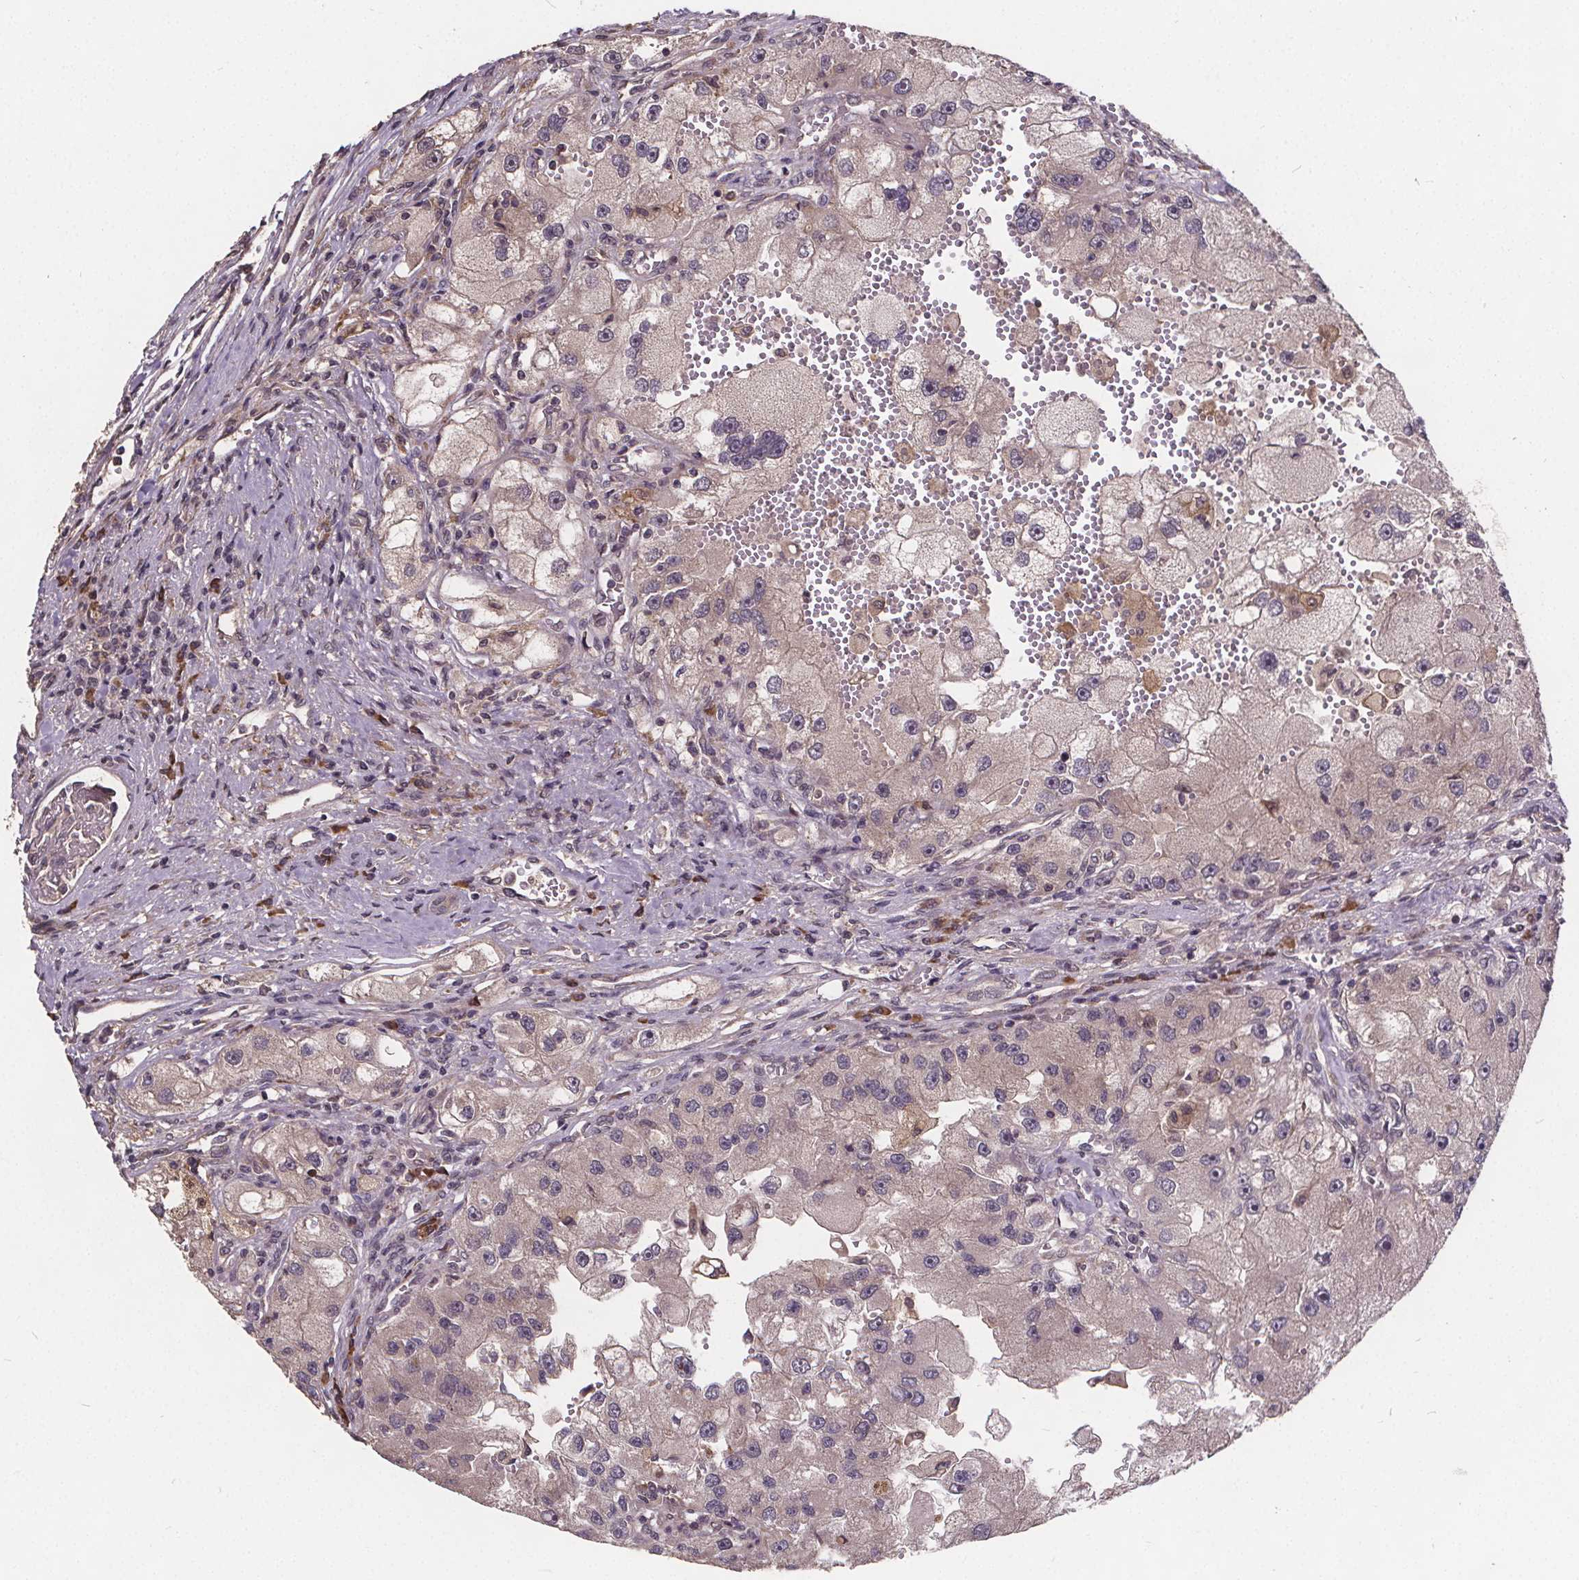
{"staining": {"intensity": "negative", "quantity": "none", "location": "none"}, "tissue": "renal cancer", "cell_type": "Tumor cells", "image_type": "cancer", "snomed": [{"axis": "morphology", "description": "Adenocarcinoma, NOS"}, {"axis": "topography", "description": "Kidney"}], "caption": "A high-resolution photomicrograph shows immunohistochemistry (IHC) staining of renal cancer (adenocarcinoma), which shows no significant expression in tumor cells. (DAB IHC visualized using brightfield microscopy, high magnification).", "gene": "USP9X", "patient": {"sex": "male", "age": 63}}